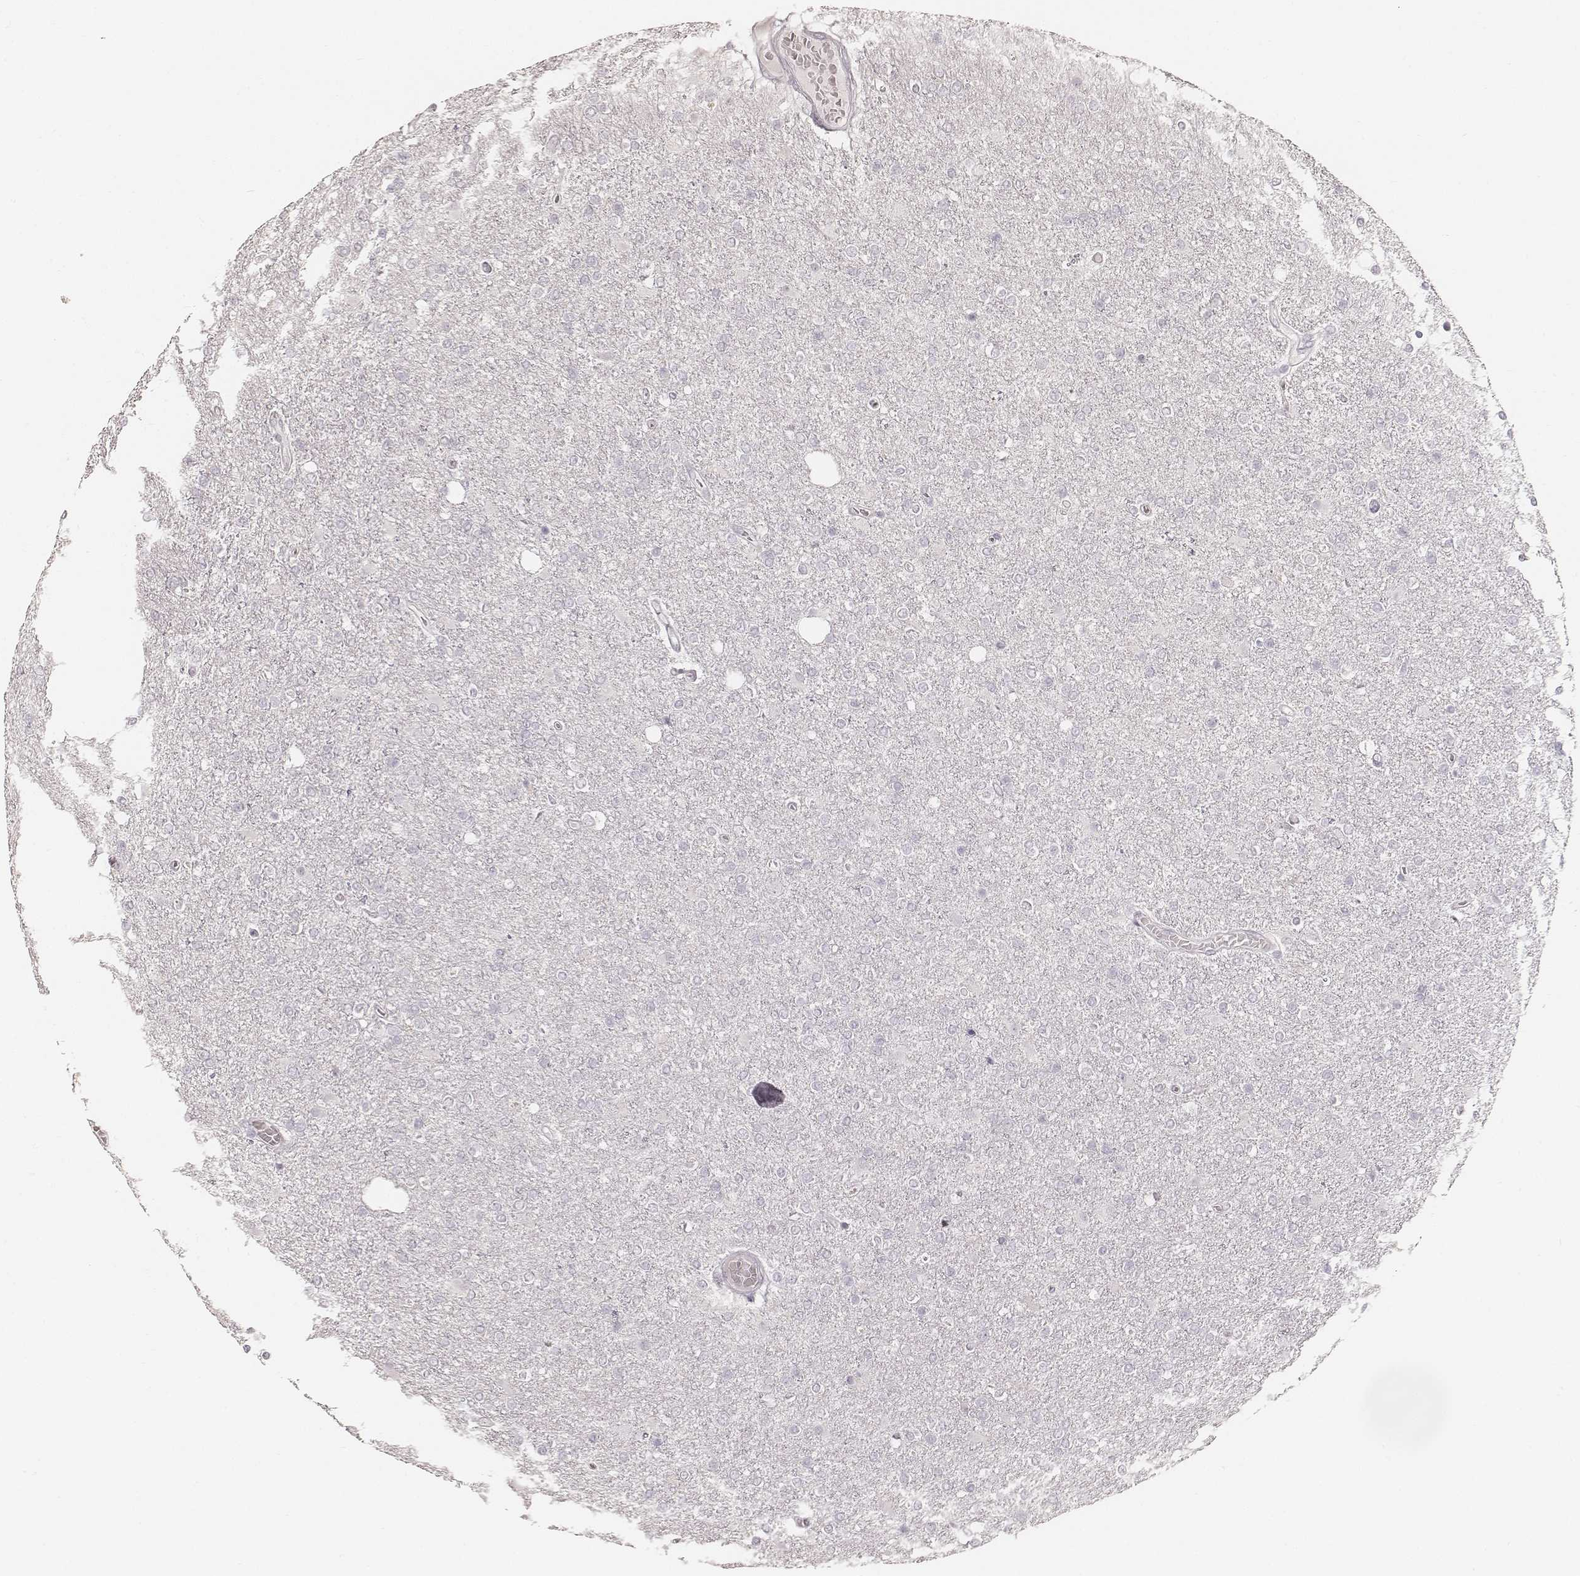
{"staining": {"intensity": "negative", "quantity": "none", "location": "none"}, "tissue": "glioma", "cell_type": "Tumor cells", "image_type": "cancer", "snomed": [{"axis": "morphology", "description": "Glioma, malignant, High grade"}, {"axis": "topography", "description": "Cerebral cortex"}], "caption": "Human glioma stained for a protein using immunohistochemistry exhibits no staining in tumor cells.", "gene": "TEX37", "patient": {"sex": "male", "age": 70}}